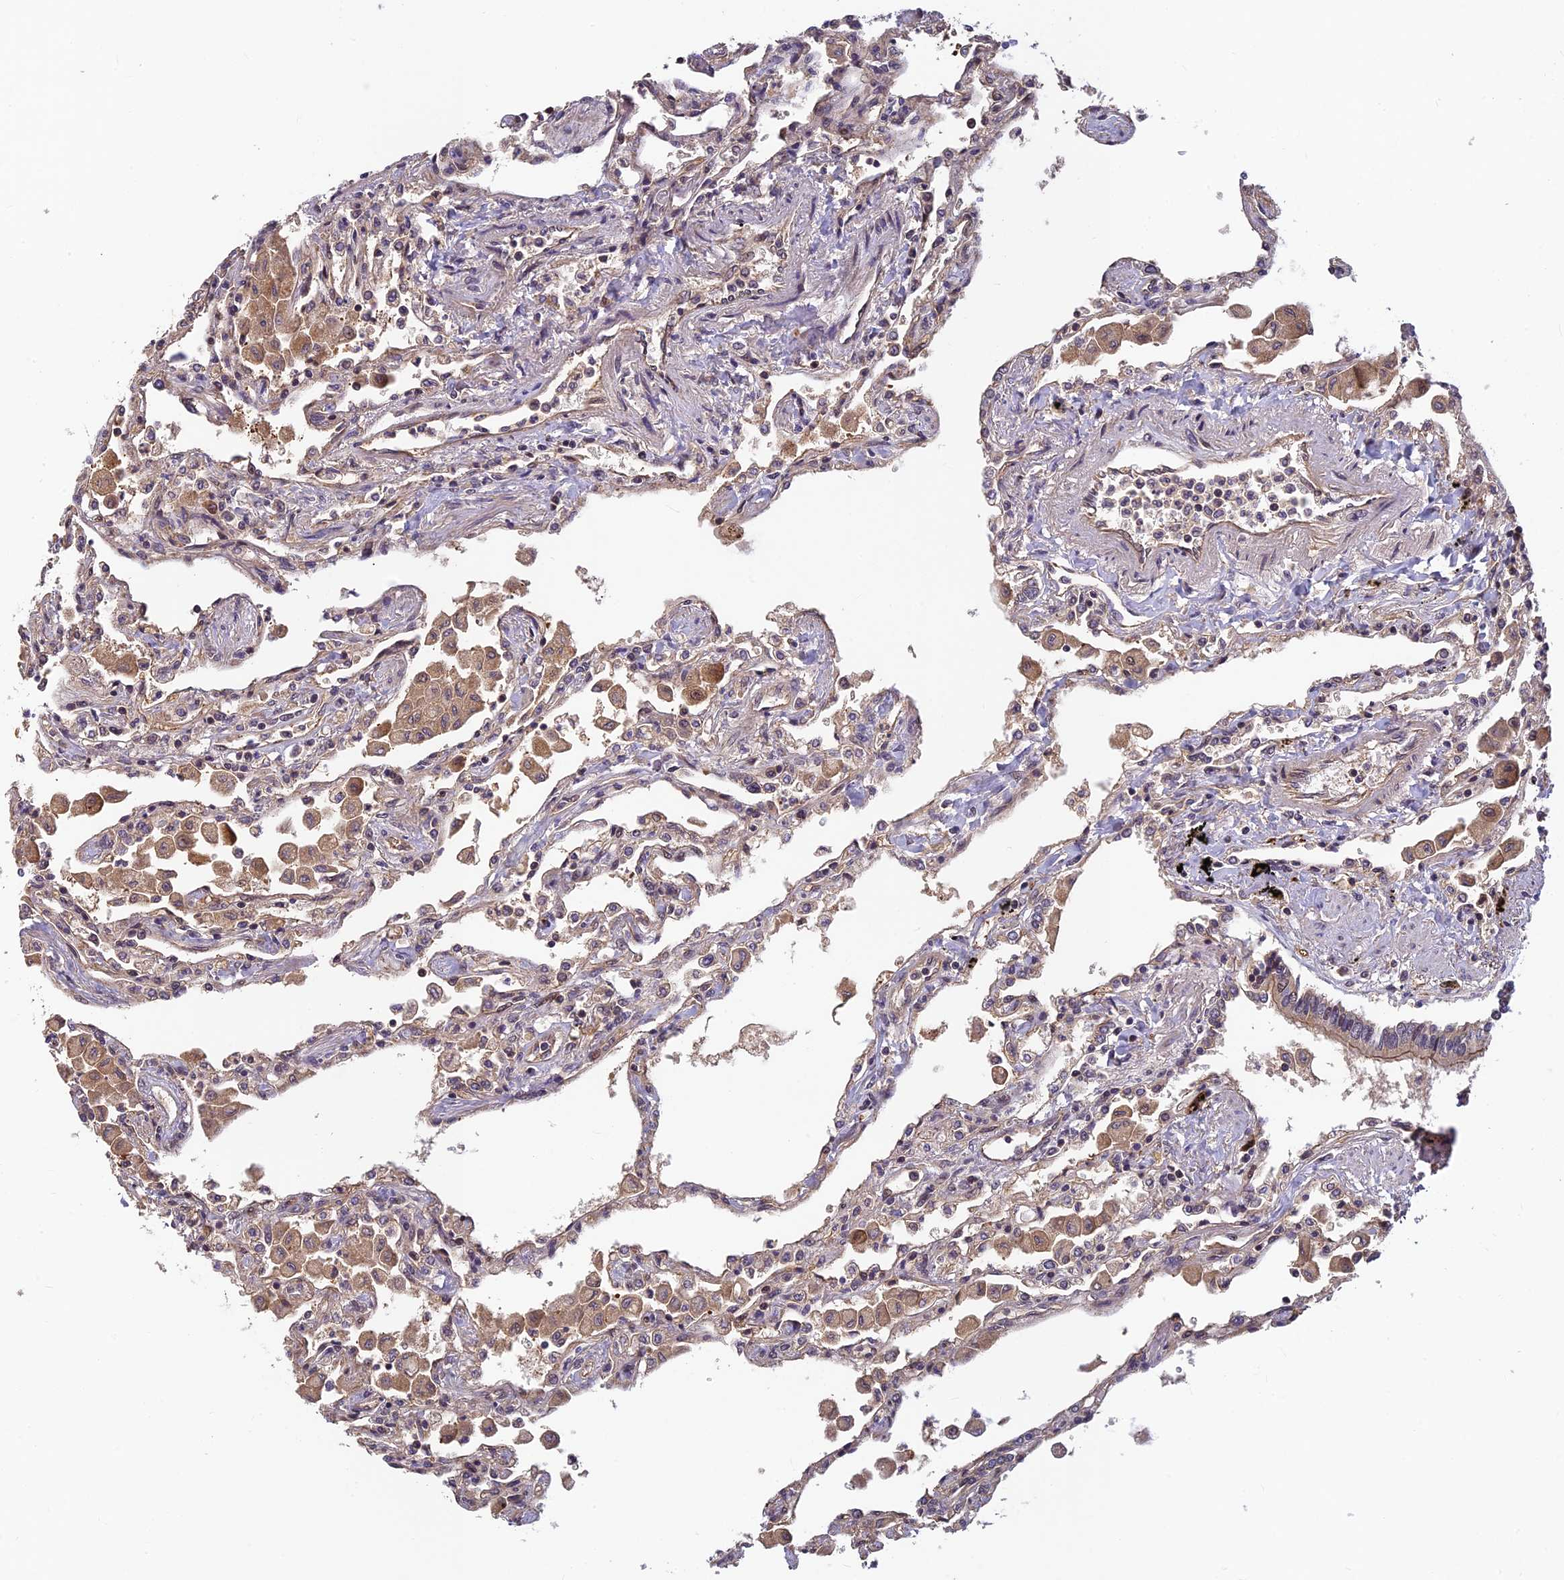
{"staining": {"intensity": "negative", "quantity": "none", "location": "none"}, "tissue": "lung", "cell_type": "Alveolar cells", "image_type": "normal", "snomed": [{"axis": "morphology", "description": "Normal tissue, NOS"}, {"axis": "topography", "description": "Bronchus"}, {"axis": "topography", "description": "Lung"}], "caption": "Human lung stained for a protein using IHC shows no staining in alveolar cells.", "gene": "PIKFYVE", "patient": {"sex": "female", "age": 49}}